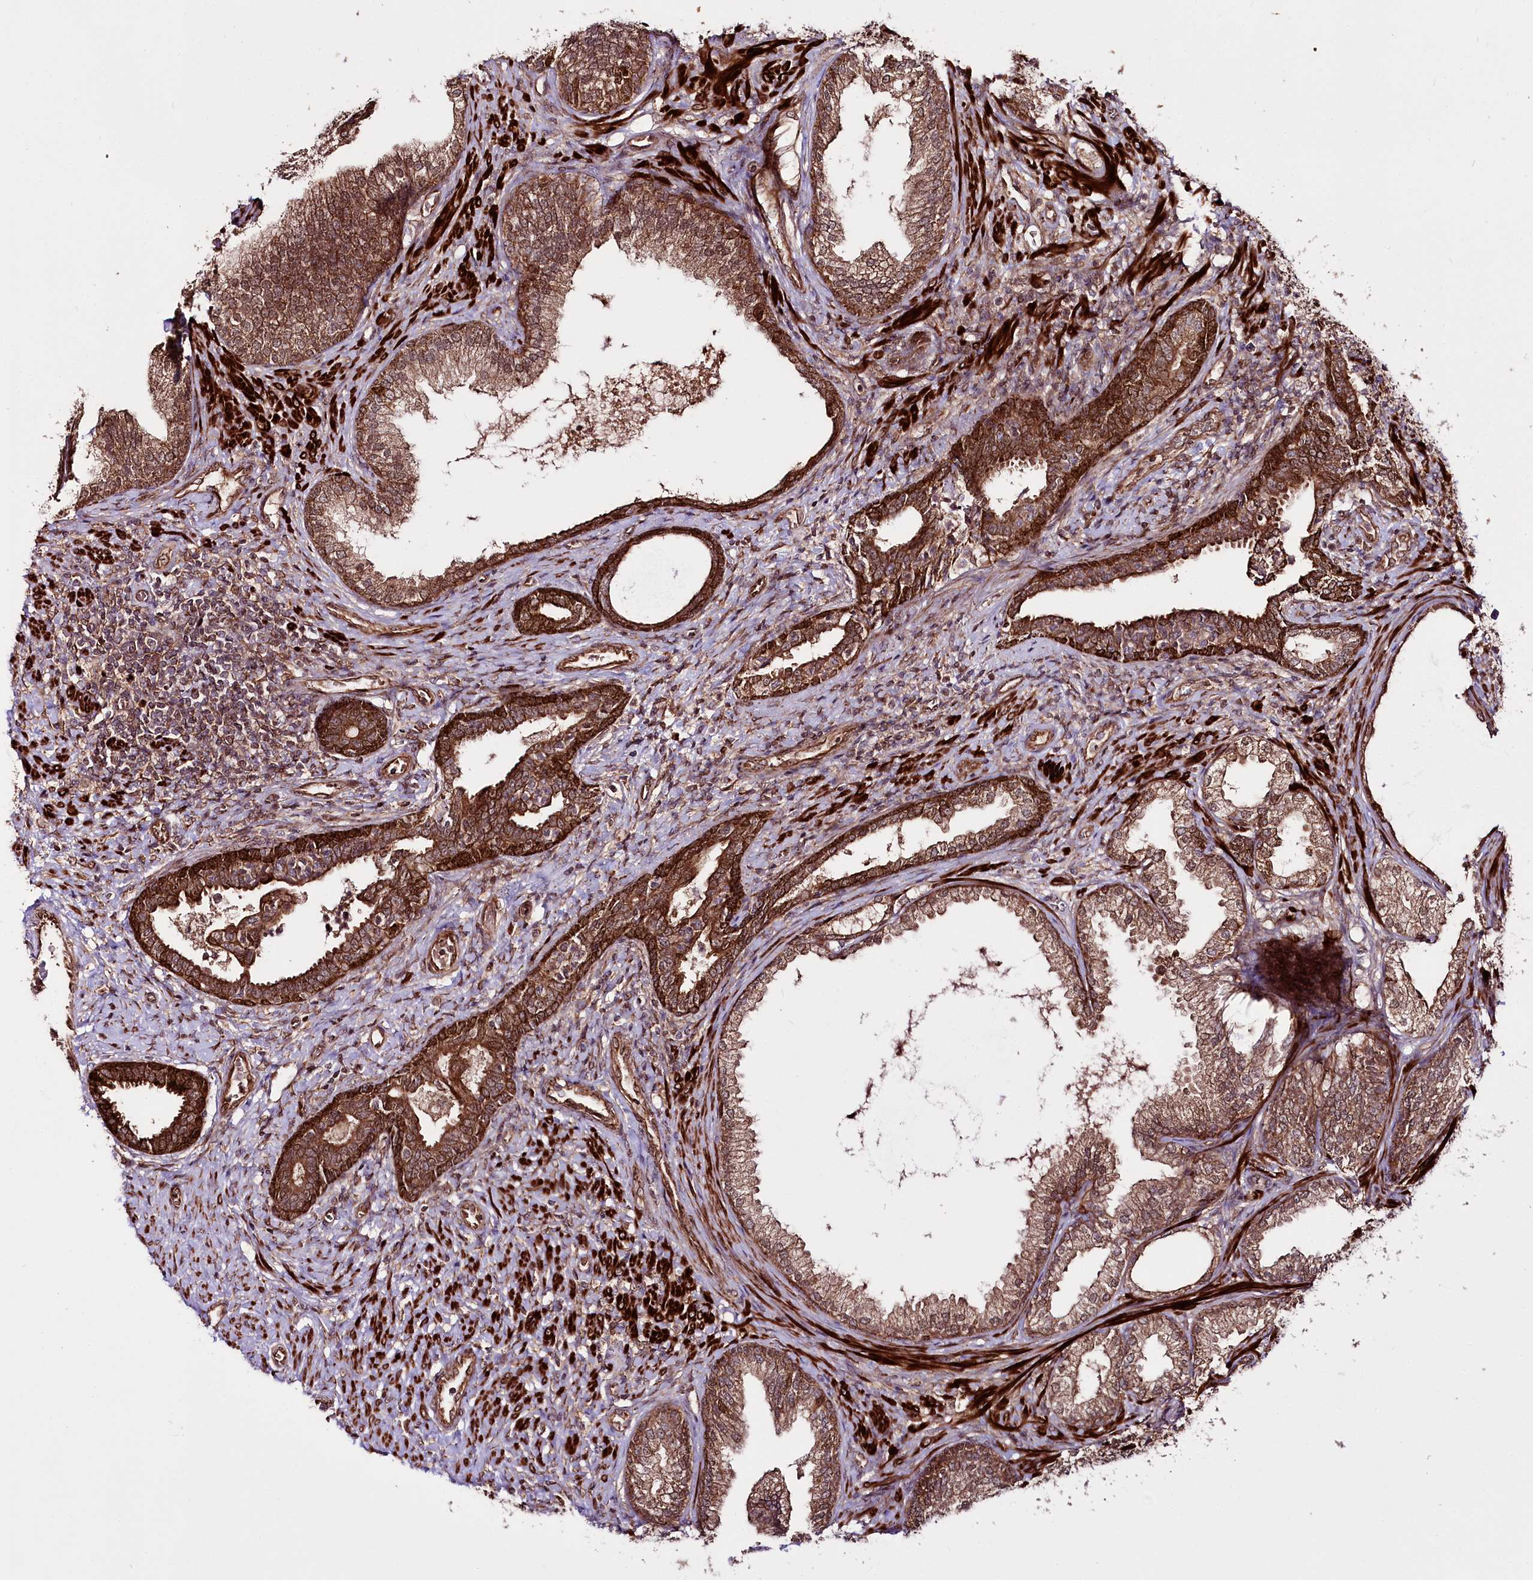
{"staining": {"intensity": "strong", "quantity": ">75%", "location": "cytoplasmic/membranous"}, "tissue": "prostate", "cell_type": "Glandular cells", "image_type": "normal", "snomed": [{"axis": "morphology", "description": "Normal tissue, NOS"}, {"axis": "topography", "description": "Prostate"}], "caption": "High-magnification brightfield microscopy of normal prostate stained with DAB (brown) and counterstained with hematoxylin (blue). glandular cells exhibit strong cytoplasmic/membranous staining is seen in approximately>75% of cells. (DAB IHC, brown staining for protein, blue staining for nuclei).", "gene": "REXO2", "patient": {"sex": "male", "age": 76}}